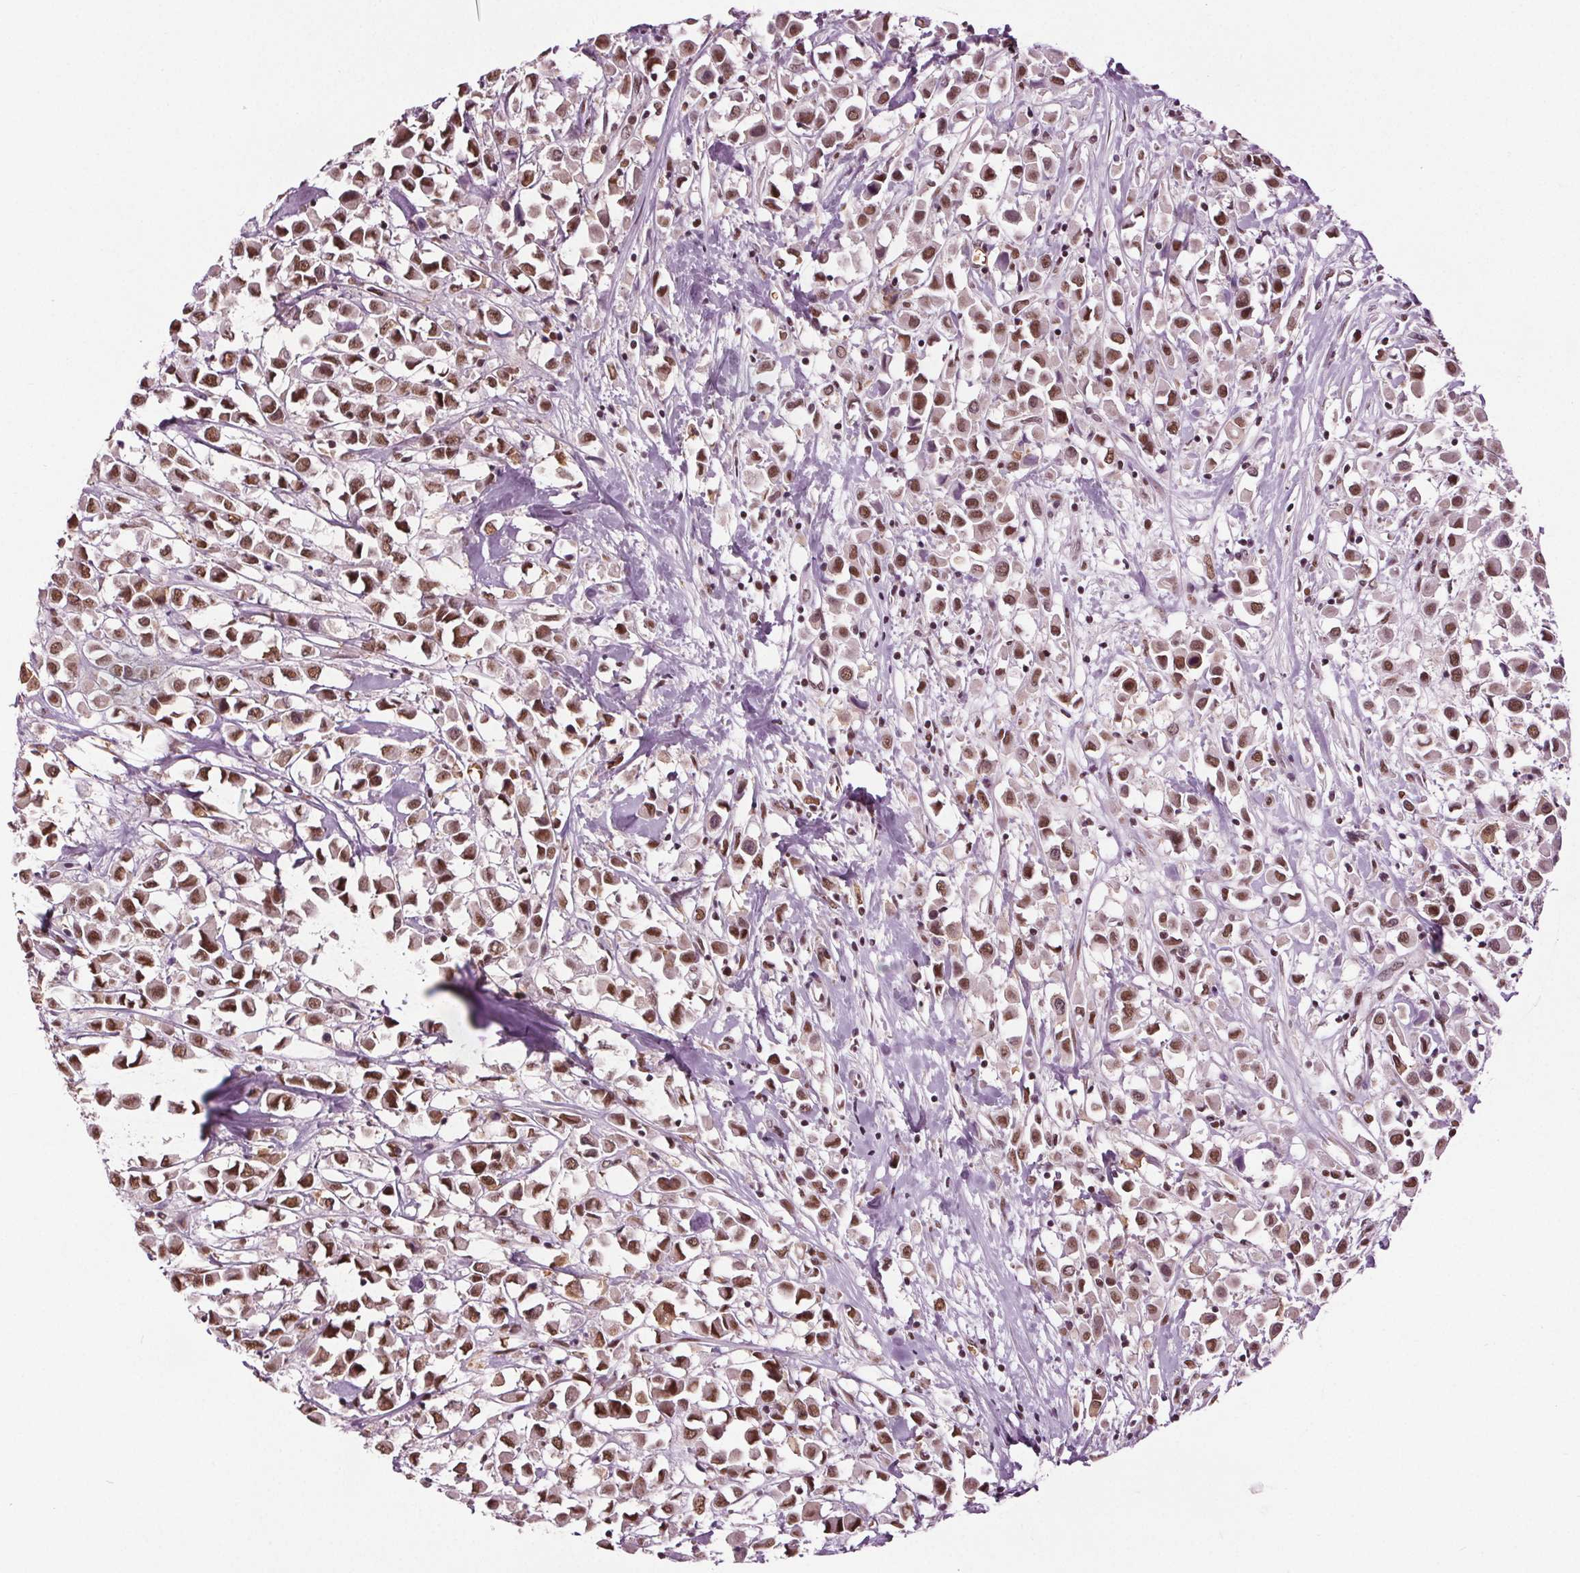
{"staining": {"intensity": "moderate", "quantity": ">75%", "location": "nuclear"}, "tissue": "breast cancer", "cell_type": "Tumor cells", "image_type": "cancer", "snomed": [{"axis": "morphology", "description": "Duct carcinoma"}, {"axis": "topography", "description": "Breast"}], "caption": "This histopathology image demonstrates IHC staining of breast infiltrating ductal carcinoma, with medium moderate nuclear expression in about >75% of tumor cells.", "gene": "IWS1", "patient": {"sex": "female", "age": 61}}